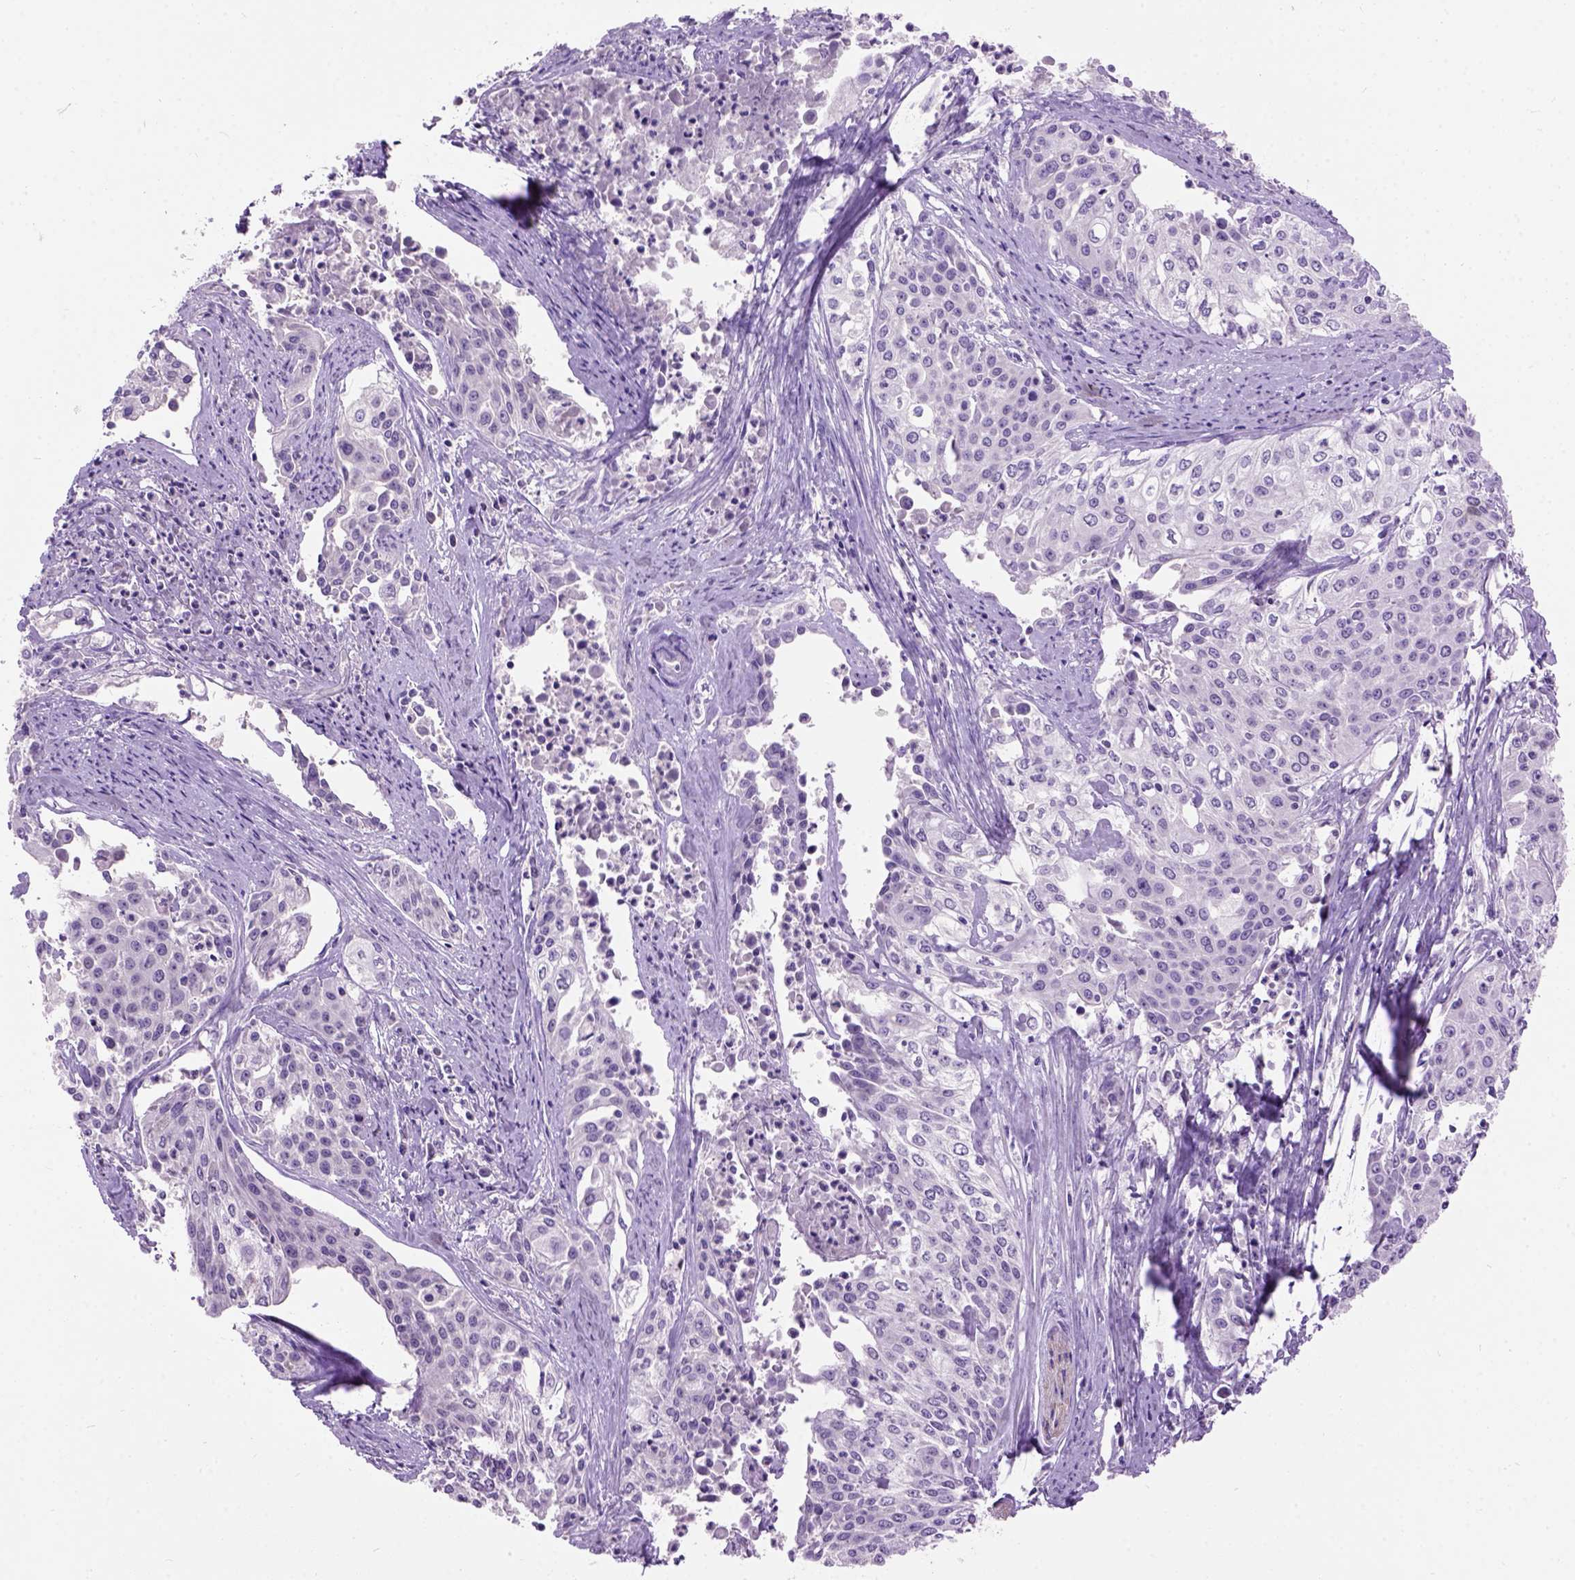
{"staining": {"intensity": "negative", "quantity": "none", "location": "none"}, "tissue": "cervical cancer", "cell_type": "Tumor cells", "image_type": "cancer", "snomed": [{"axis": "morphology", "description": "Squamous cell carcinoma, NOS"}, {"axis": "topography", "description": "Cervix"}], "caption": "Tumor cells show no significant positivity in cervical cancer.", "gene": "MAPT", "patient": {"sex": "female", "age": 39}}